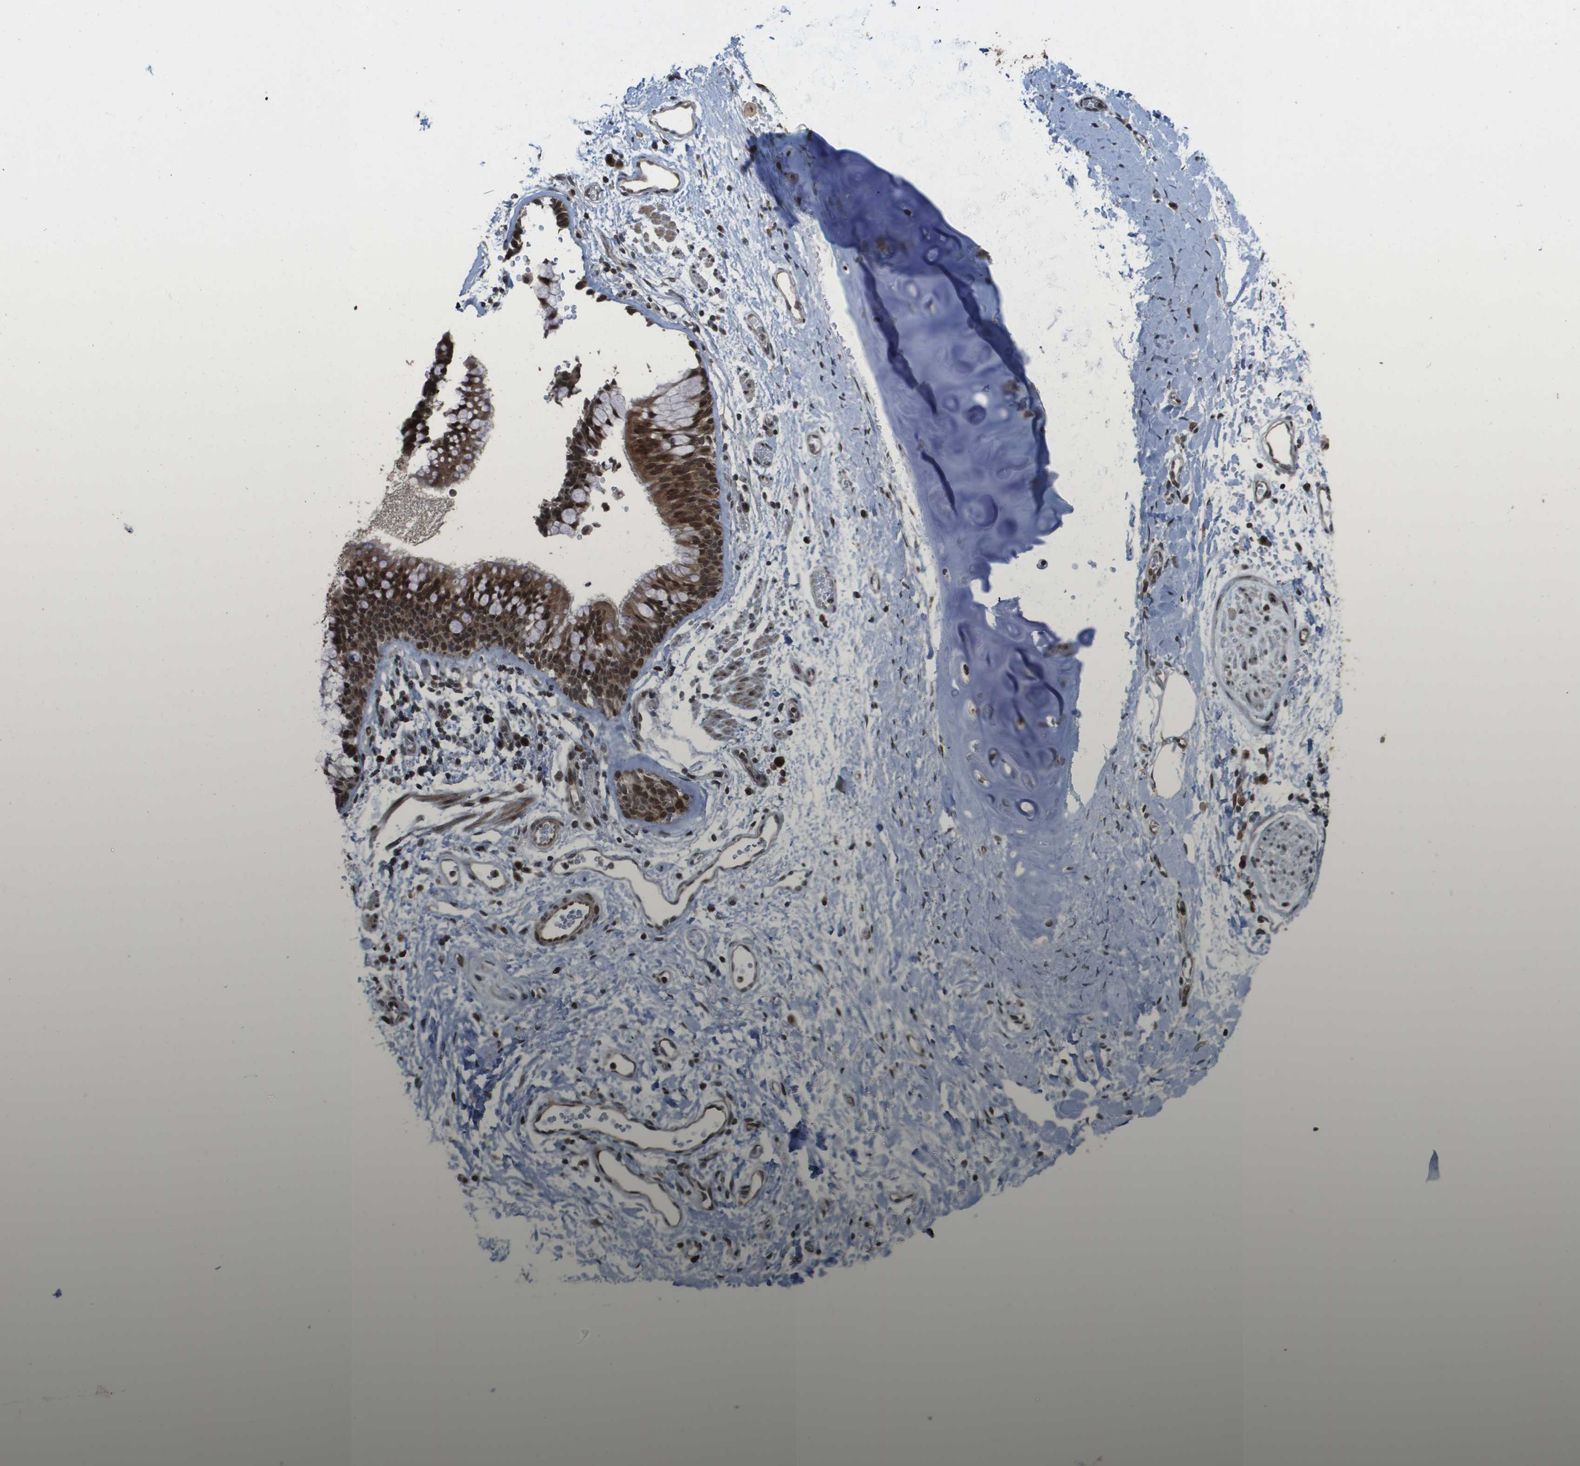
{"staining": {"intensity": "moderate", "quantity": ">75%", "location": "cytoplasmic/membranous,nuclear"}, "tissue": "adipose tissue", "cell_type": "Adipocytes", "image_type": "normal", "snomed": [{"axis": "morphology", "description": "Normal tissue, NOS"}, {"axis": "topography", "description": "Cartilage tissue"}, {"axis": "topography", "description": "Bronchus"}], "caption": "Approximately >75% of adipocytes in benign human adipose tissue exhibit moderate cytoplasmic/membranous,nuclear protein expression as visualized by brown immunohistochemical staining.", "gene": "KAT5", "patient": {"sex": "female", "age": 53}}